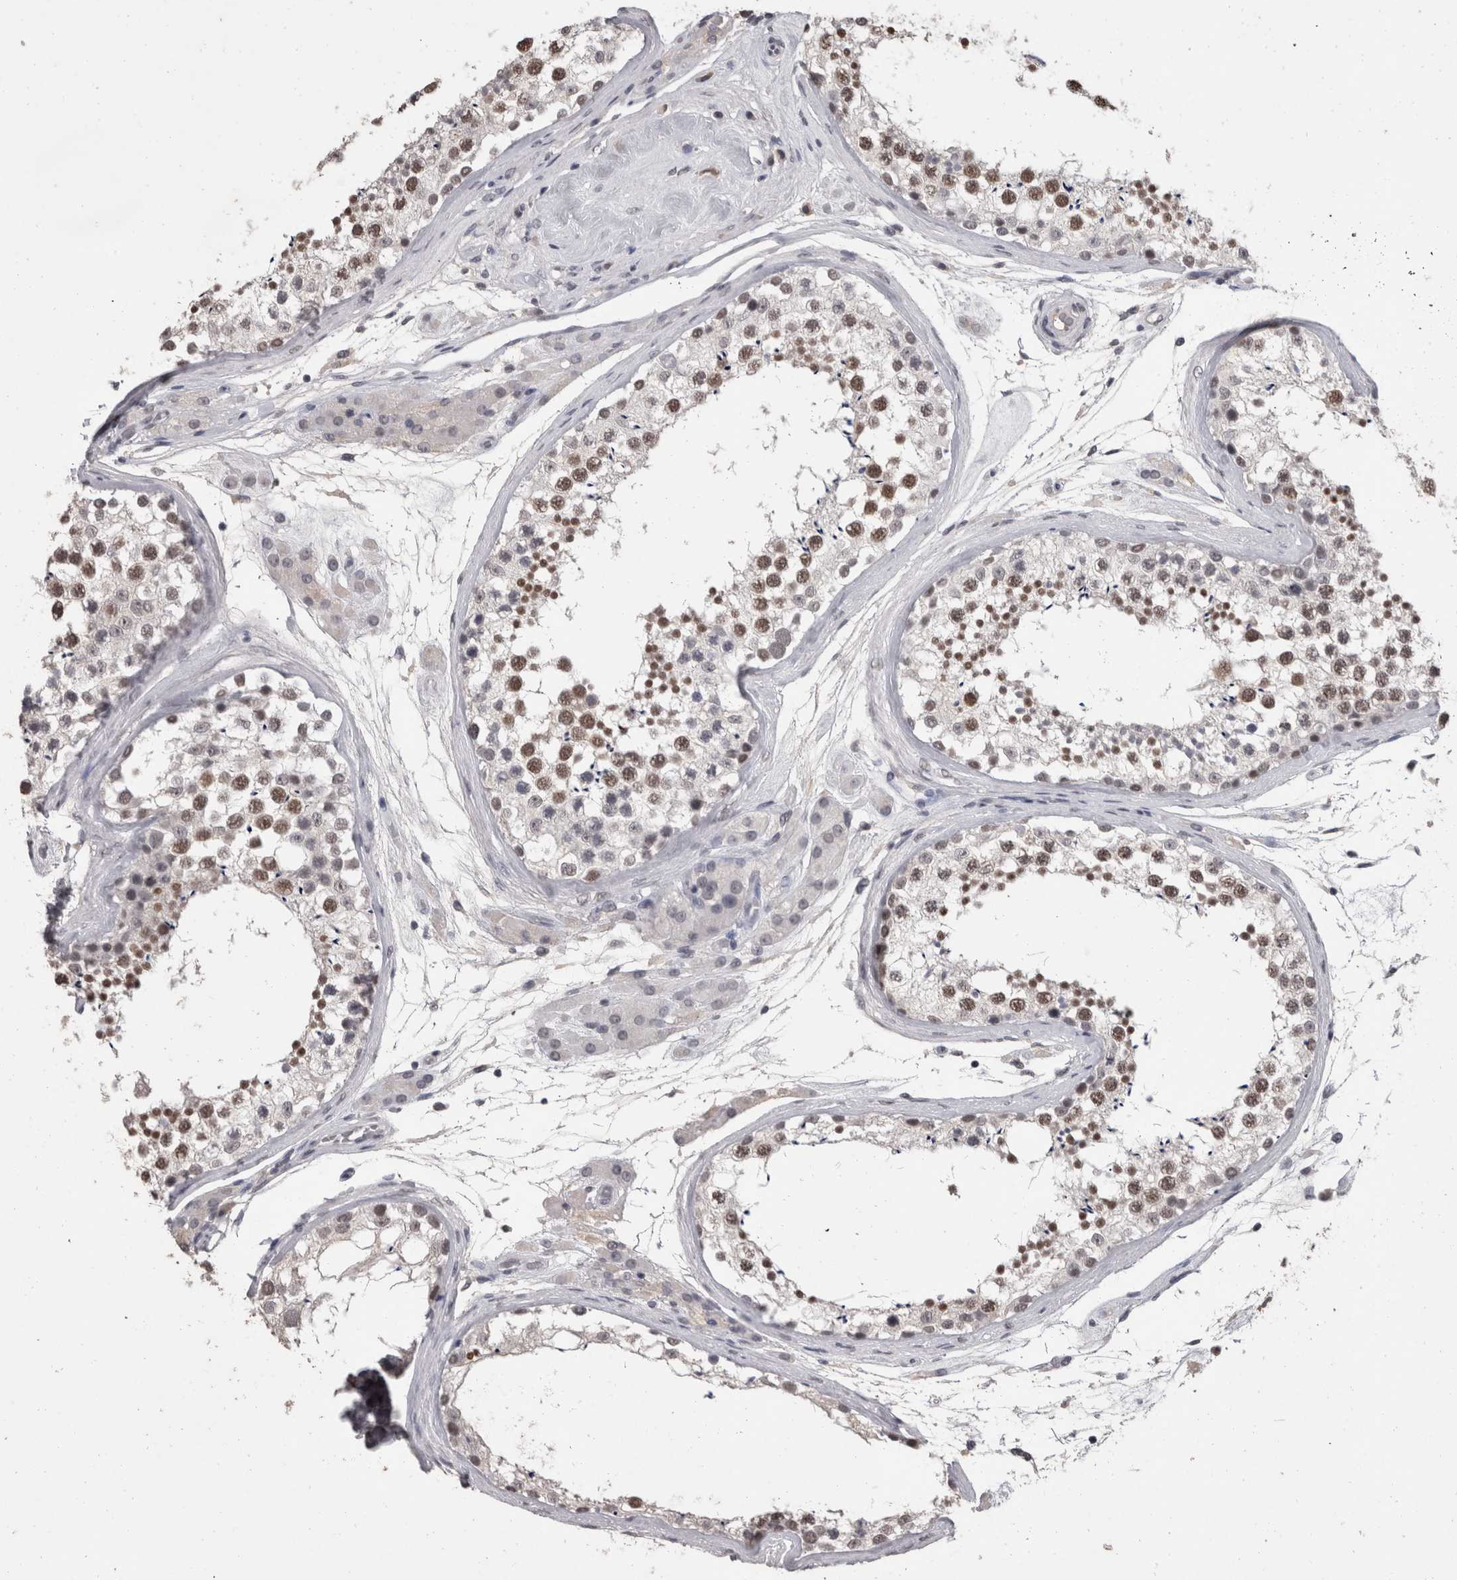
{"staining": {"intensity": "moderate", "quantity": "25%-75%", "location": "nuclear"}, "tissue": "testis", "cell_type": "Cells in seminiferous ducts", "image_type": "normal", "snomed": [{"axis": "morphology", "description": "Normal tissue, NOS"}, {"axis": "topography", "description": "Testis"}], "caption": "IHC micrograph of unremarkable testis: testis stained using immunohistochemistry reveals medium levels of moderate protein expression localized specifically in the nuclear of cells in seminiferous ducts, appearing as a nuclear brown color.", "gene": "DDX17", "patient": {"sex": "male", "age": 46}}